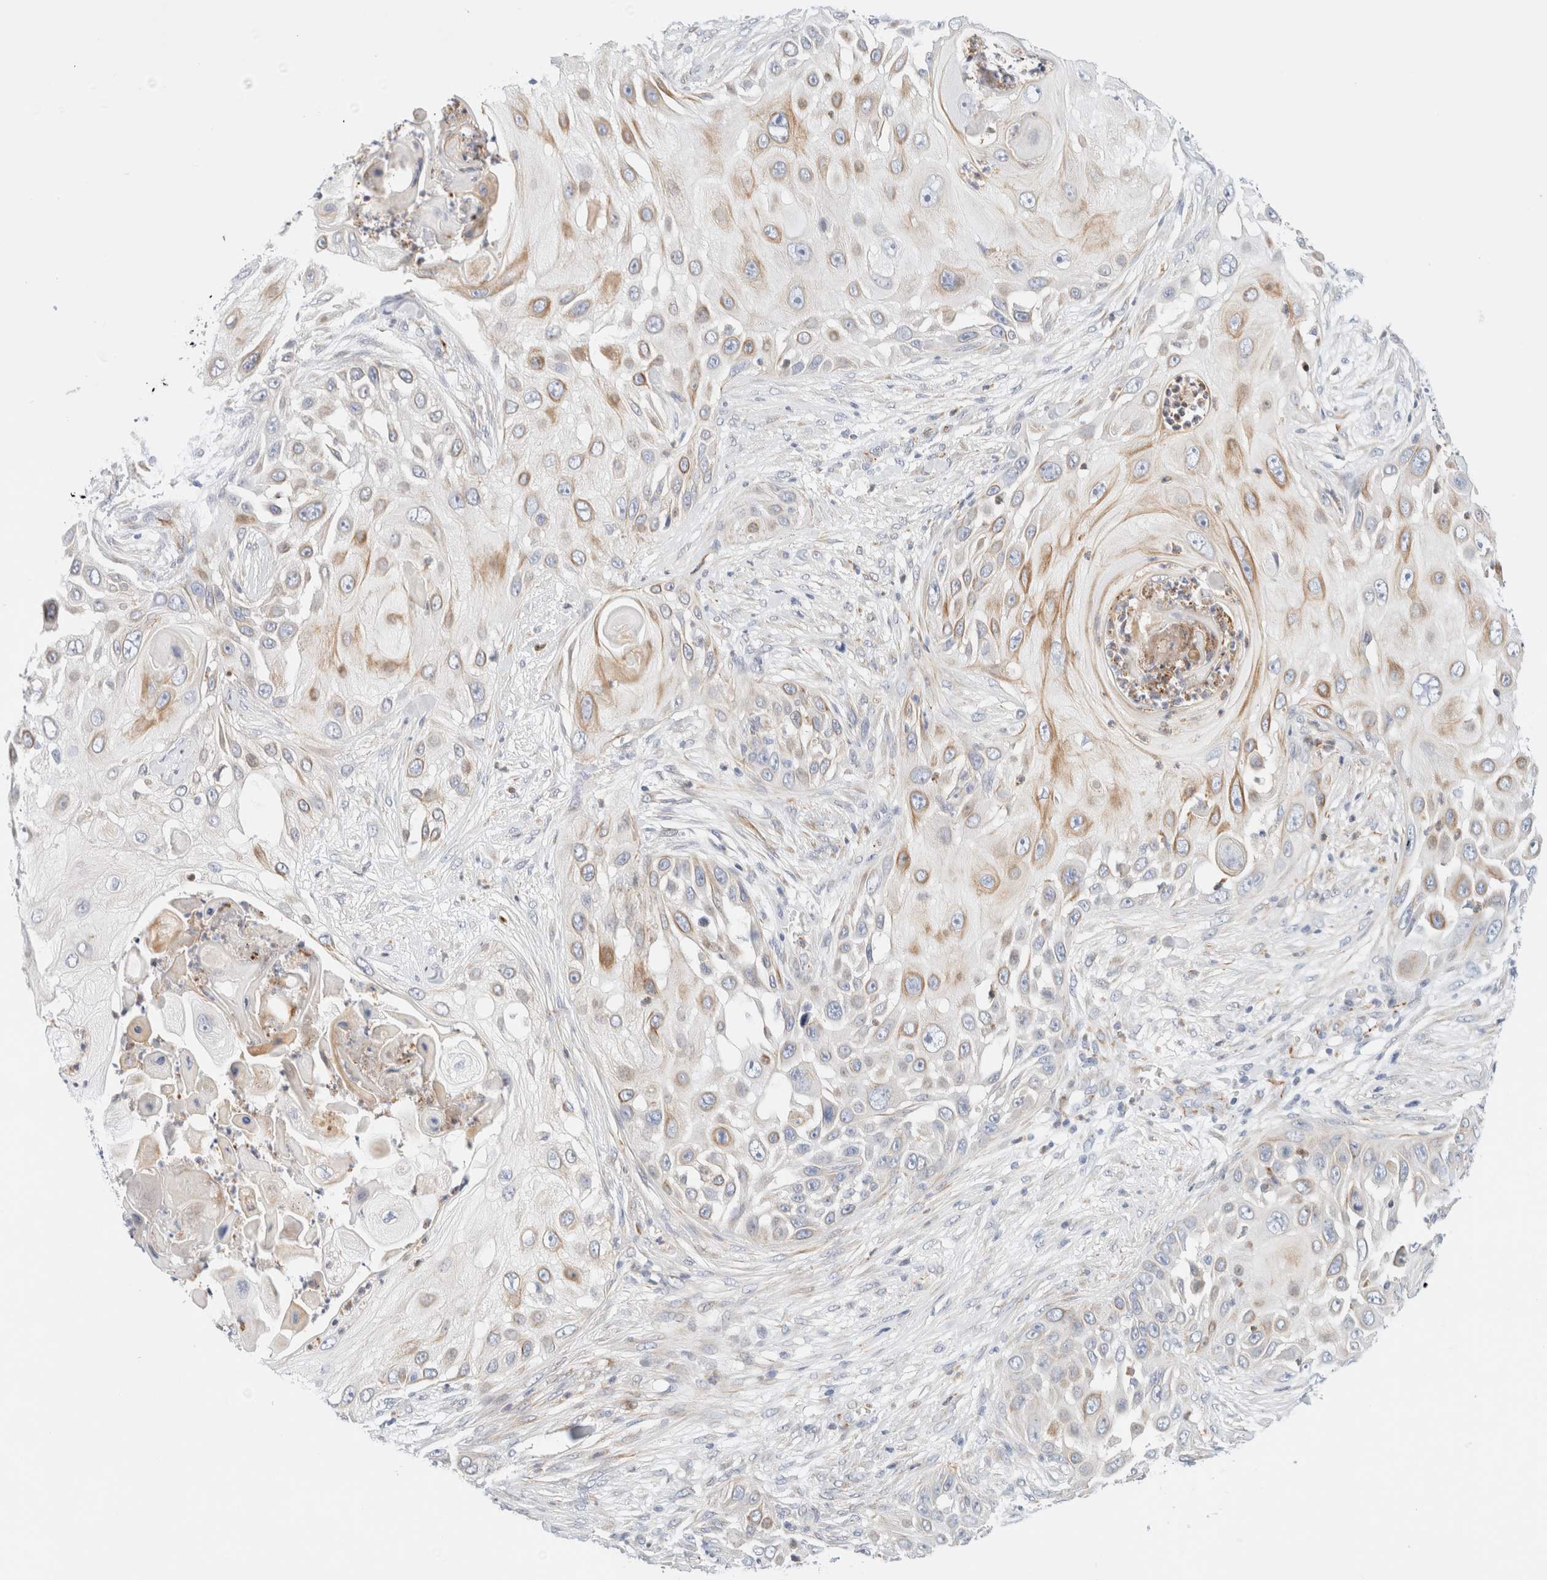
{"staining": {"intensity": "moderate", "quantity": "<25%", "location": "cytoplasmic/membranous"}, "tissue": "skin cancer", "cell_type": "Tumor cells", "image_type": "cancer", "snomed": [{"axis": "morphology", "description": "Squamous cell carcinoma, NOS"}, {"axis": "topography", "description": "Skin"}], "caption": "Protein expression by immunohistochemistry reveals moderate cytoplasmic/membranous positivity in about <25% of tumor cells in skin cancer. (DAB = brown stain, brightfield microscopy at high magnification).", "gene": "SLC25A48", "patient": {"sex": "female", "age": 44}}